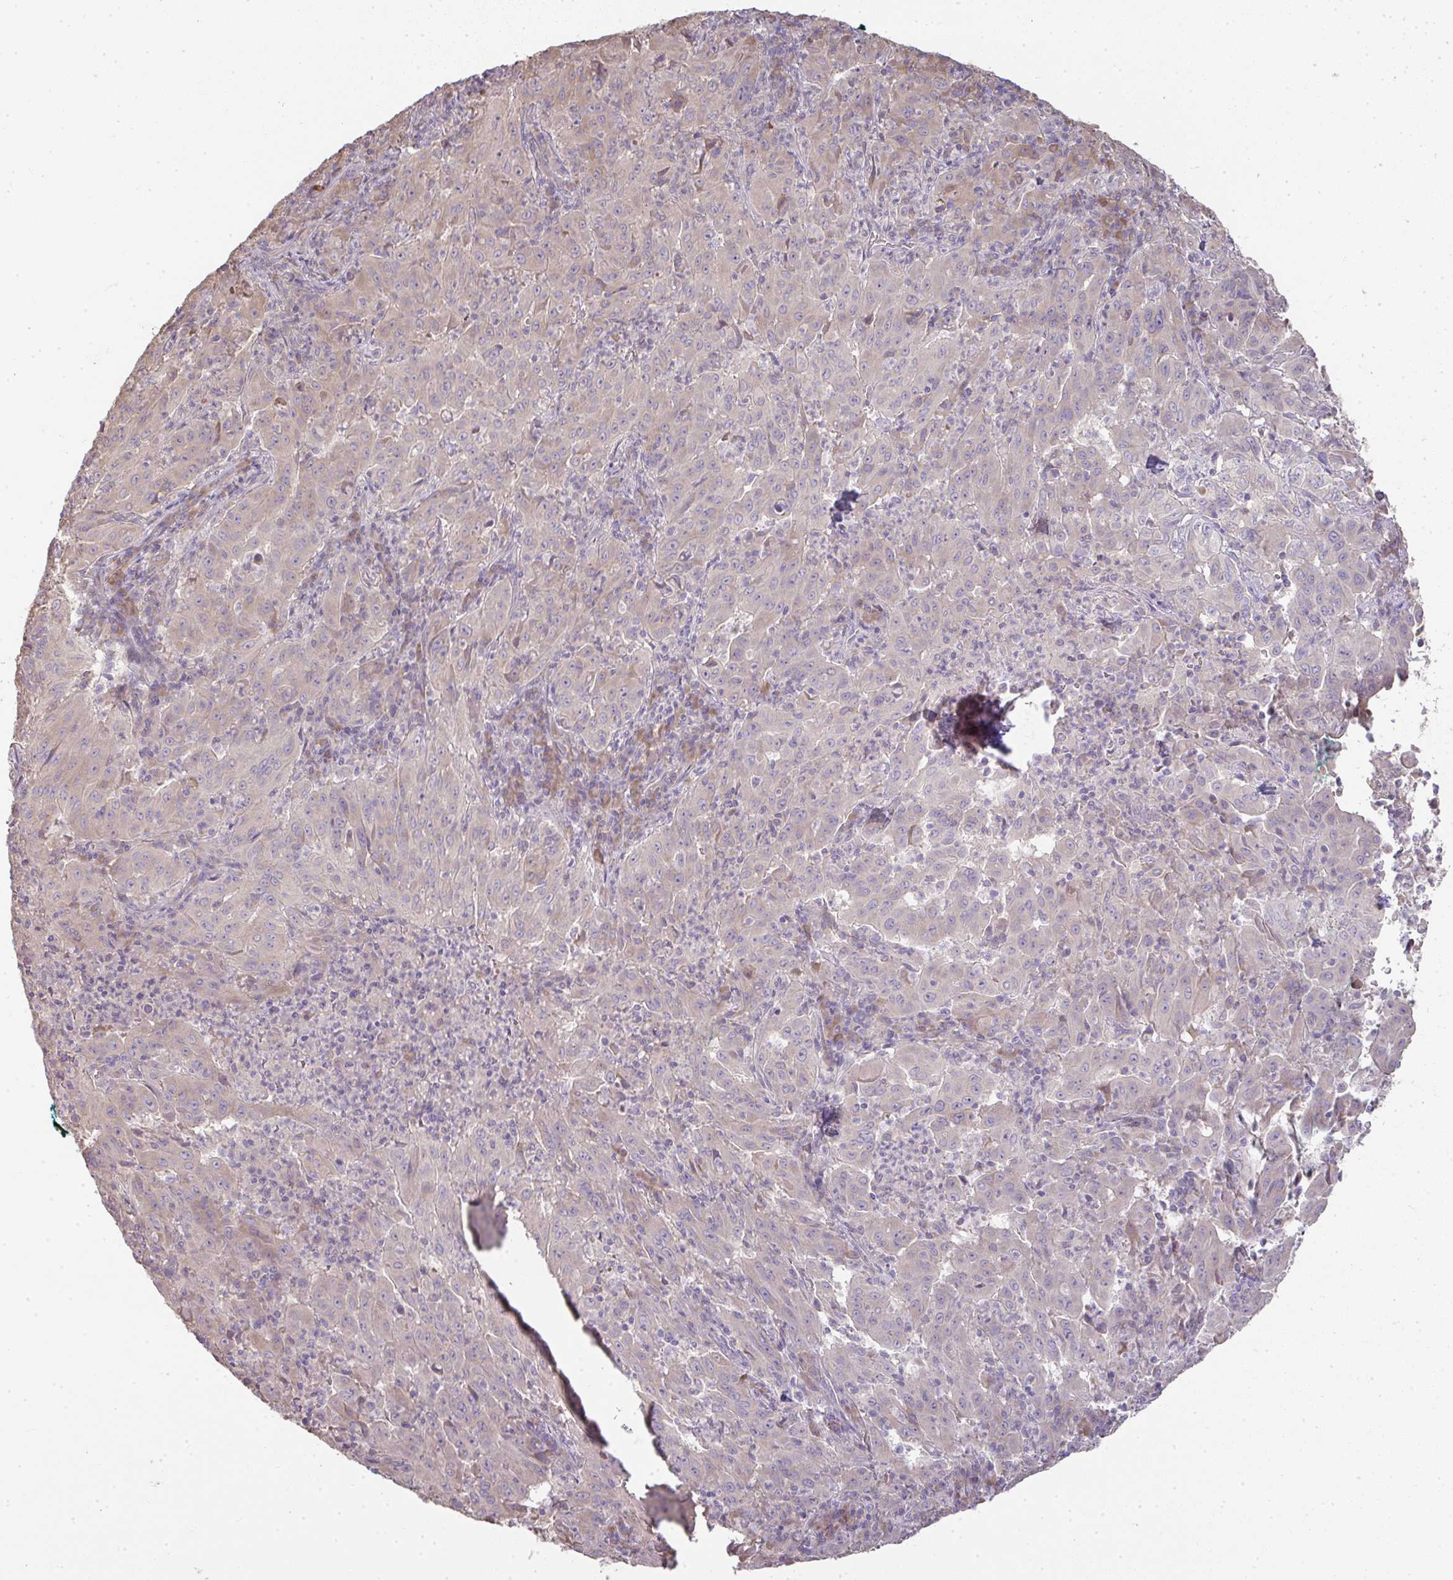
{"staining": {"intensity": "weak", "quantity": "<25%", "location": "cytoplasmic/membranous"}, "tissue": "pancreatic cancer", "cell_type": "Tumor cells", "image_type": "cancer", "snomed": [{"axis": "morphology", "description": "Adenocarcinoma, NOS"}, {"axis": "topography", "description": "Pancreas"}], "caption": "The image demonstrates no significant staining in tumor cells of pancreatic cancer.", "gene": "BRINP3", "patient": {"sex": "male", "age": 63}}